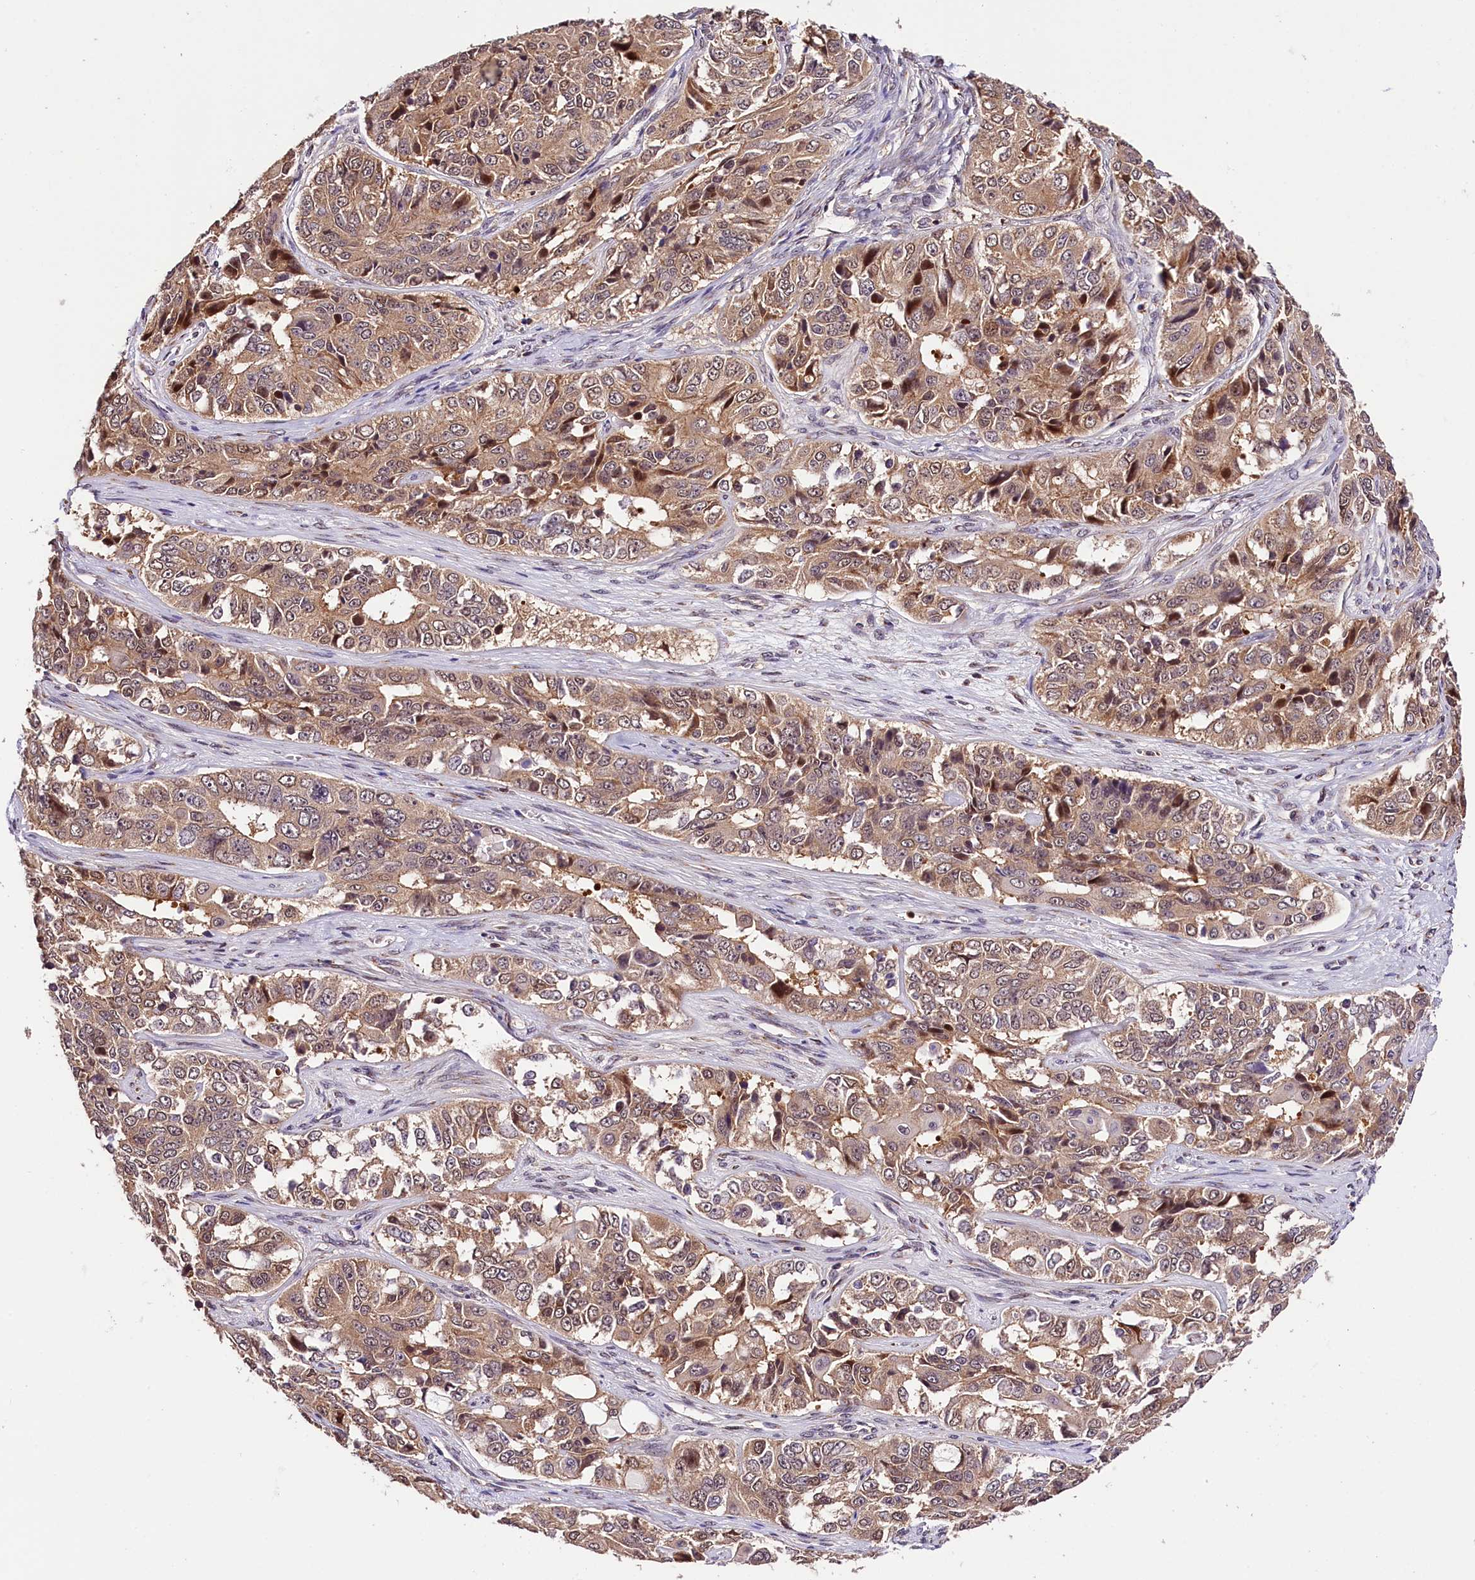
{"staining": {"intensity": "weak", "quantity": ">75%", "location": "cytoplasmic/membranous"}, "tissue": "ovarian cancer", "cell_type": "Tumor cells", "image_type": "cancer", "snomed": [{"axis": "morphology", "description": "Carcinoma, endometroid"}, {"axis": "topography", "description": "Ovary"}], "caption": "Ovarian cancer stained with DAB (3,3'-diaminobenzidine) immunohistochemistry displays low levels of weak cytoplasmic/membranous staining in approximately >75% of tumor cells.", "gene": "CHORDC1", "patient": {"sex": "female", "age": 51}}